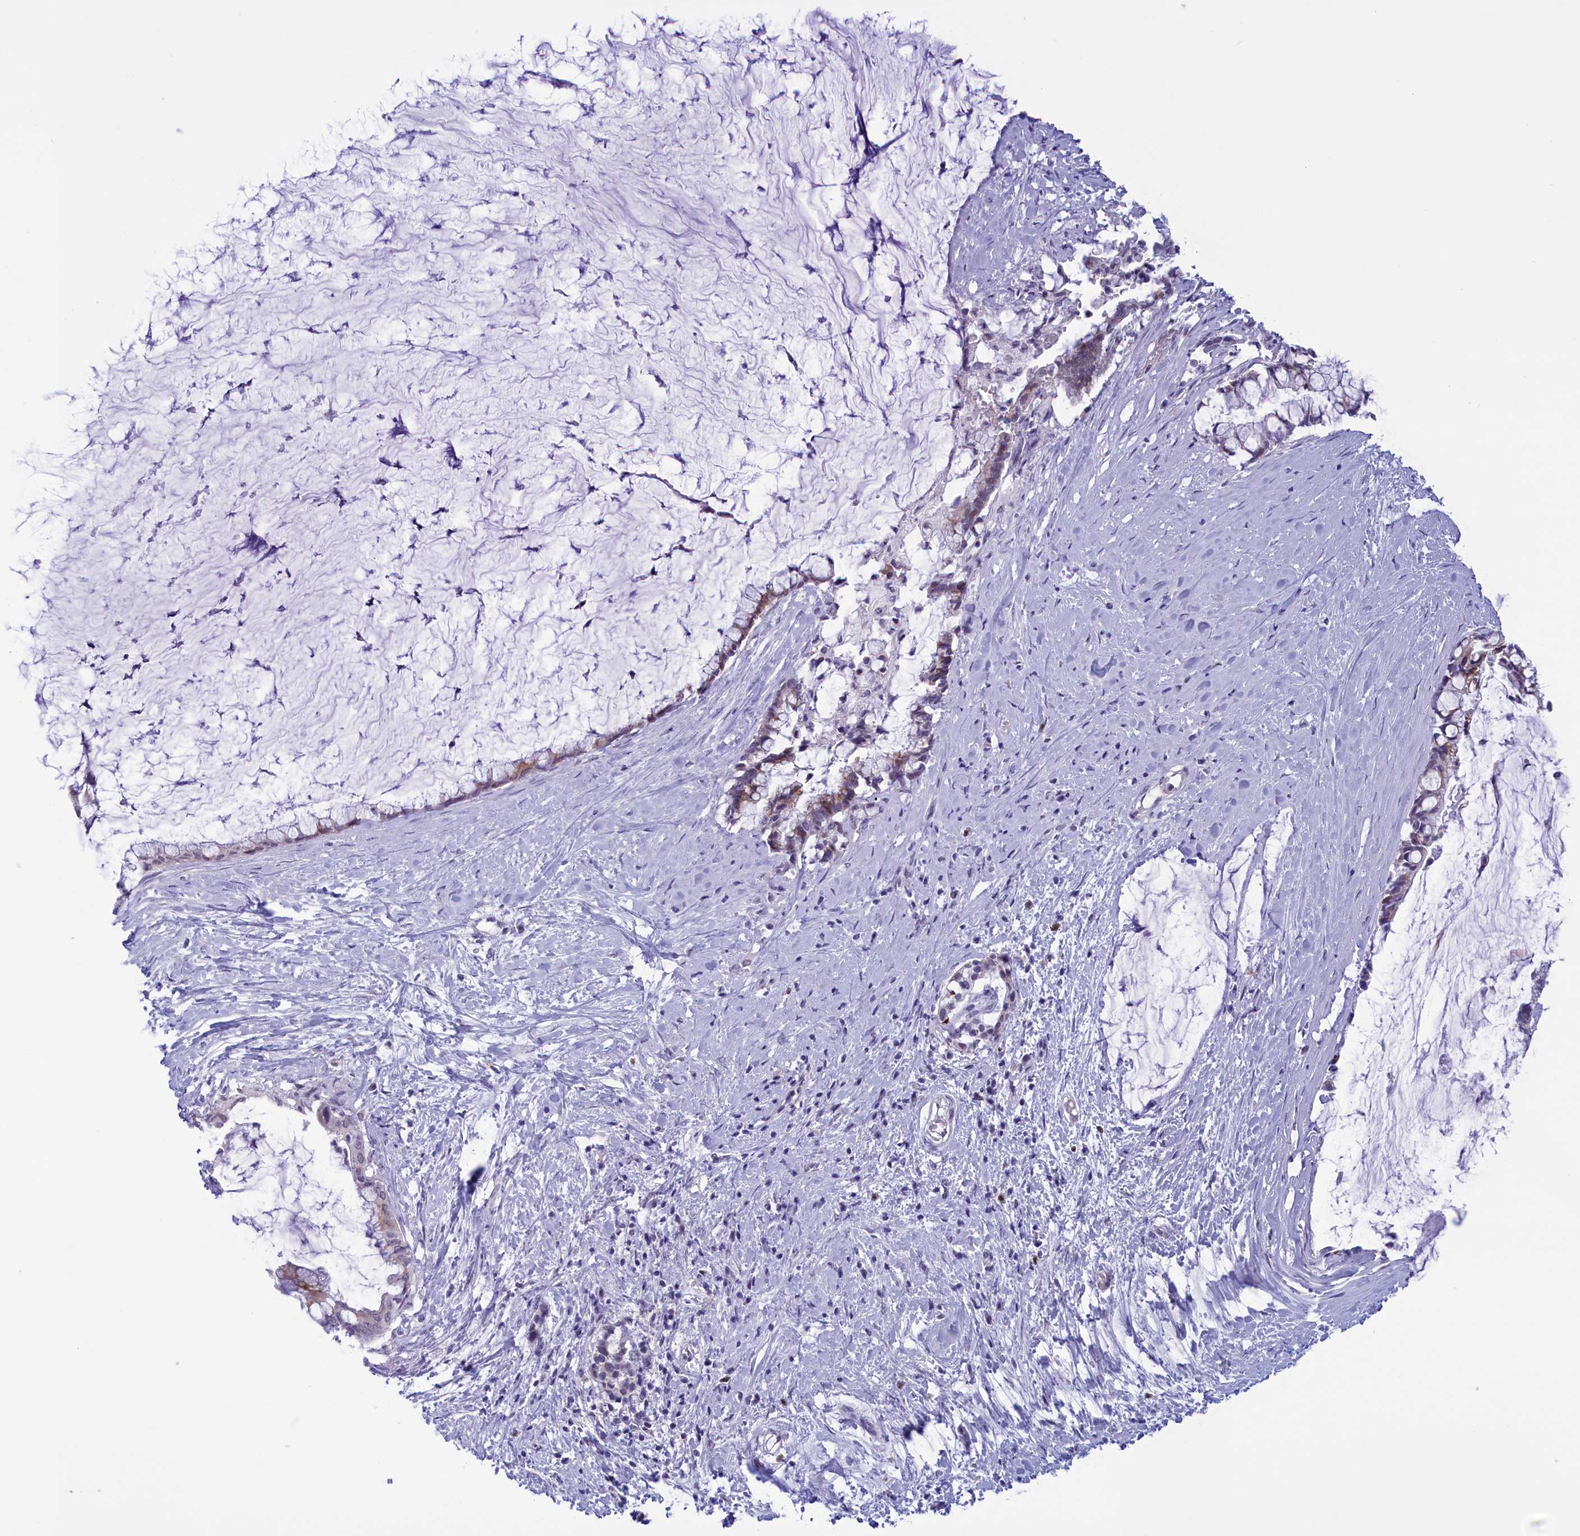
{"staining": {"intensity": "weak", "quantity": "<25%", "location": "cytoplasmic/membranous"}, "tissue": "pancreatic cancer", "cell_type": "Tumor cells", "image_type": "cancer", "snomed": [{"axis": "morphology", "description": "Adenocarcinoma, NOS"}, {"axis": "topography", "description": "Pancreas"}], "caption": "A micrograph of pancreatic adenocarcinoma stained for a protein shows no brown staining in tumor cells.", "gene": "ELOA2", "patient": {"sex": "male", "age": 41}}